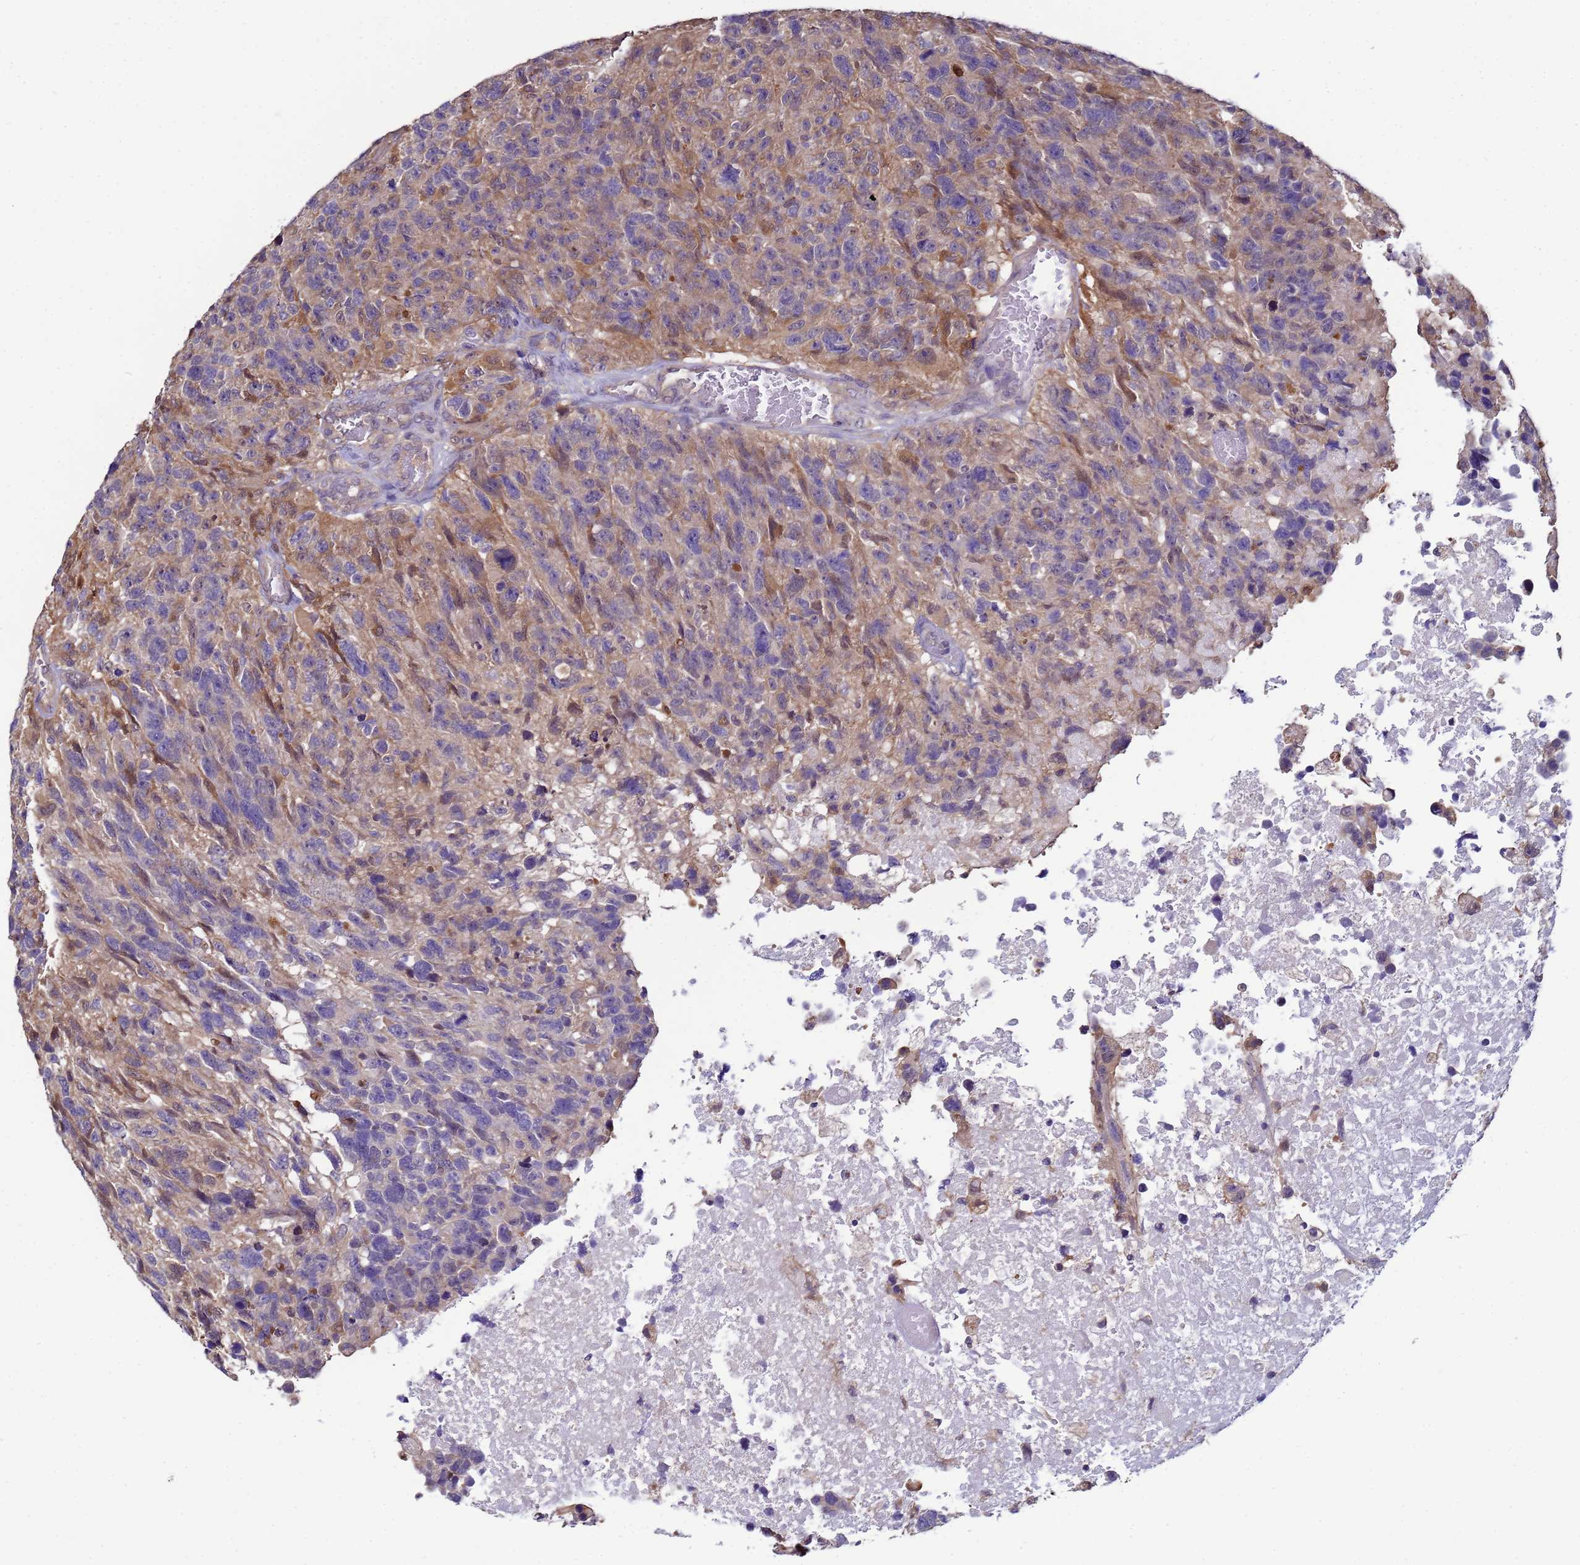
{"staining": {"intensity": "negative", "quantity": "none", "location": "none"}, "tissue": "glioma", "cell_type": "Tumor cells", "image_type": "cancer", "snomed": [{"axis": "morphology", "description": "Glioma, malignant, High grade"}, {"axis": "topography", "description": "Brain"}], "caption": "This micrograph is of glioma stained with IHC to label a protein in brown with the nuclei are counter-stained blue. There is no expression in tumor cells.", "gene": "NAXE", "patient": {"sex": "male", "age": 69}}